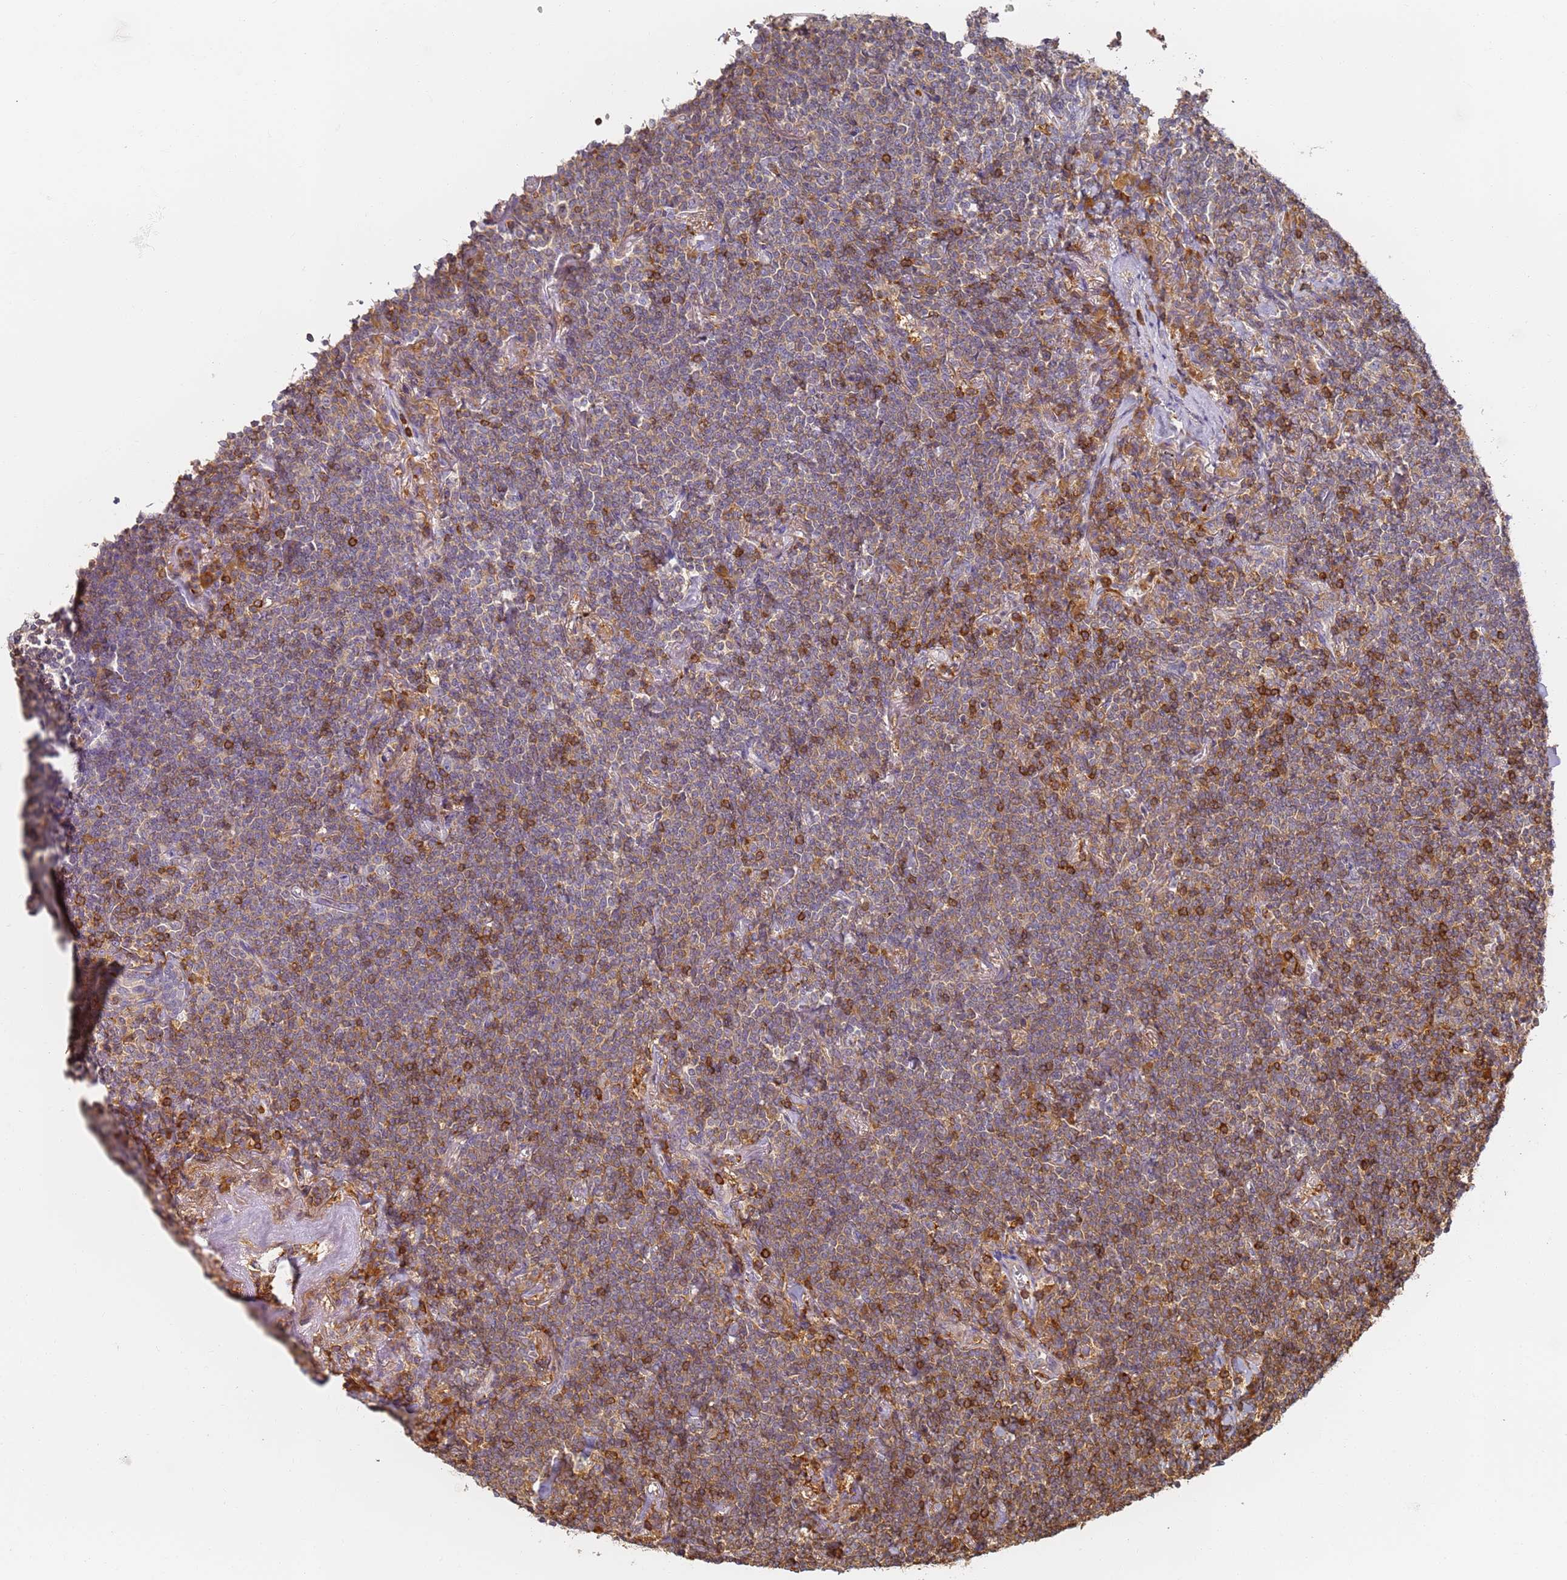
{"staining": {"intensity": "moderate", "quantity": "<25%", "location": "cytoplasmic/membranous"}, "tissue": "lymphoma", "cell_type": "Tumor cells", "image_type": "cancer", "snomed": [{"axis": "morphology", "description": "Malignant lymphoma, non-Hodgkin's type, Low grade"}, {"axis": "topography", "description": "Lung"}], "caption": "Malignant lymphoma, non-Hodgkin's type (low-grade) was stained to show a protein in brown. There is low levels of moderate cytoplasmic/membranous expression in about <25% of tumor cells.", "gene": "BIN2", "patient": {"sex": "female", "age": 71}}